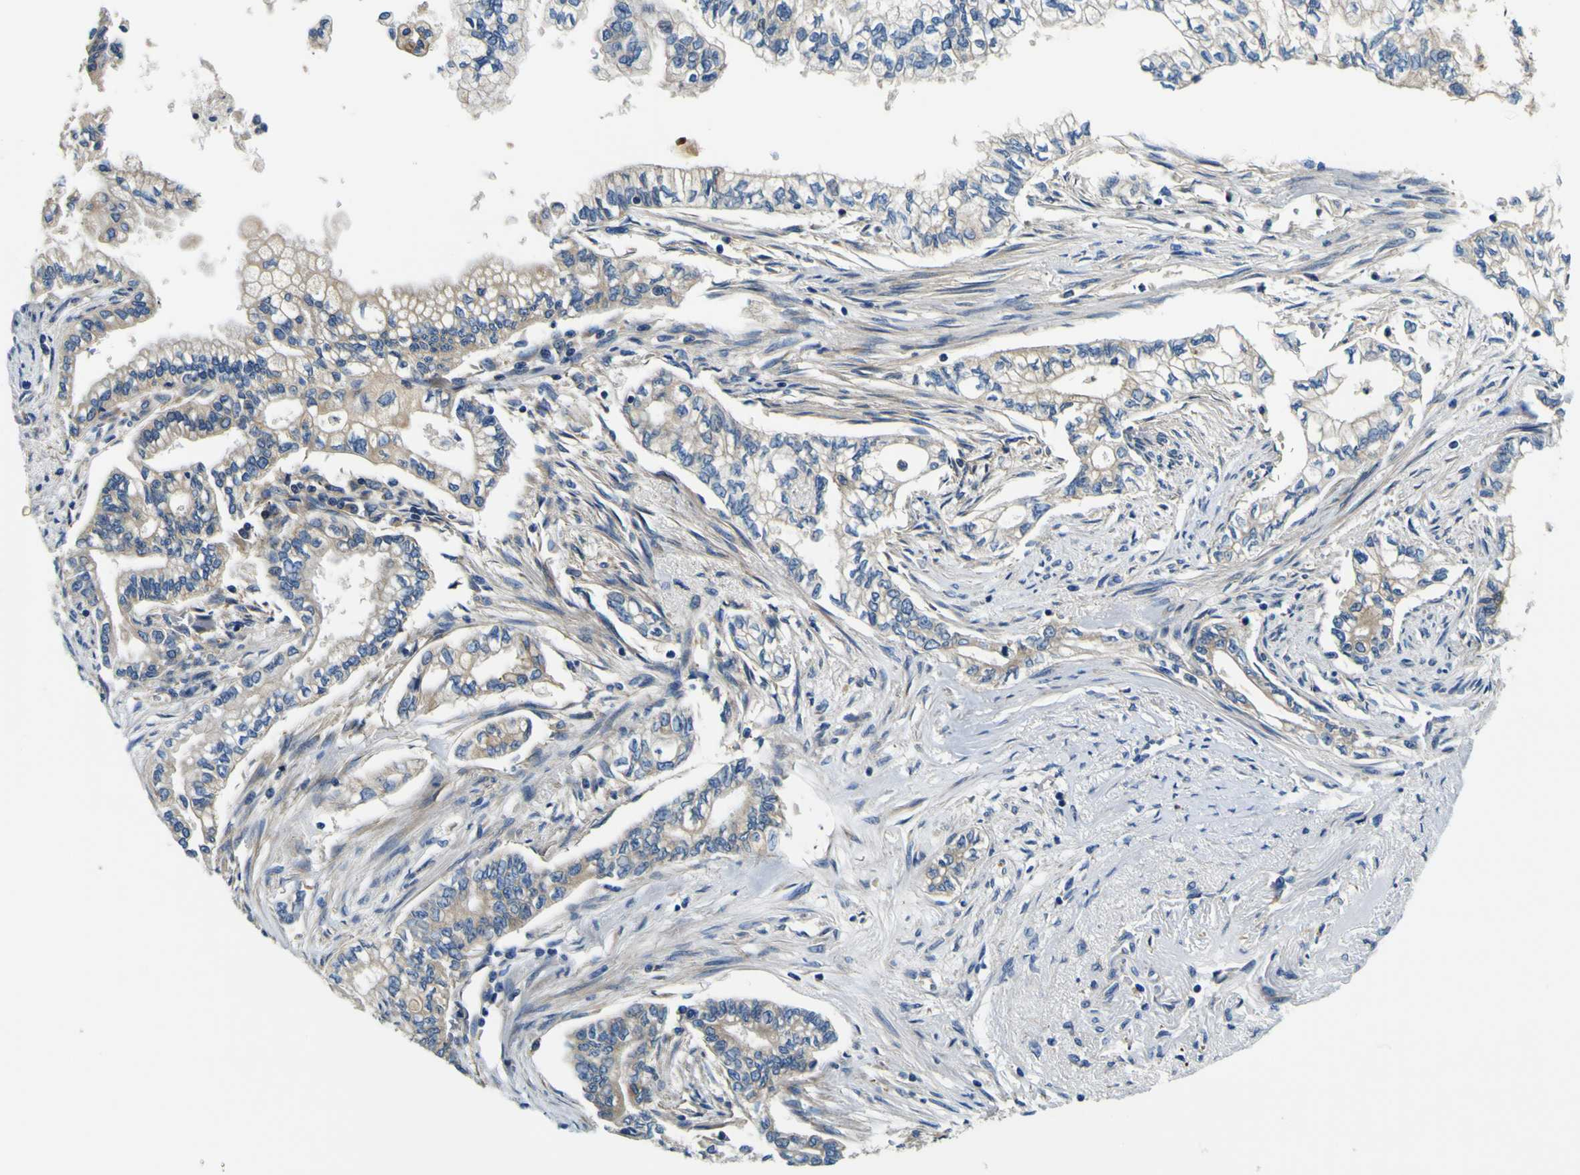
{"staining": {"intensity": "moderate", "quantity": "25%-75%", "location": "cytoplasmic/membranous"}, "tissue": "pancreatic cancer", "cell_type": "Tumor cells", "image_type": "cancer", "snomed": [{"axis": "morphology", "description": "Normal tissue, NOS"}, {"axis": "topography", "description": "Pancreas"}], "caption": "Moderate cytoplasmic/membranous staining is appreciated in approximately 25%-75% of tumor cells in pancreatic cancer.", "gene": "CLSTN1", "patient": {"sex": "male", "age": 42}}